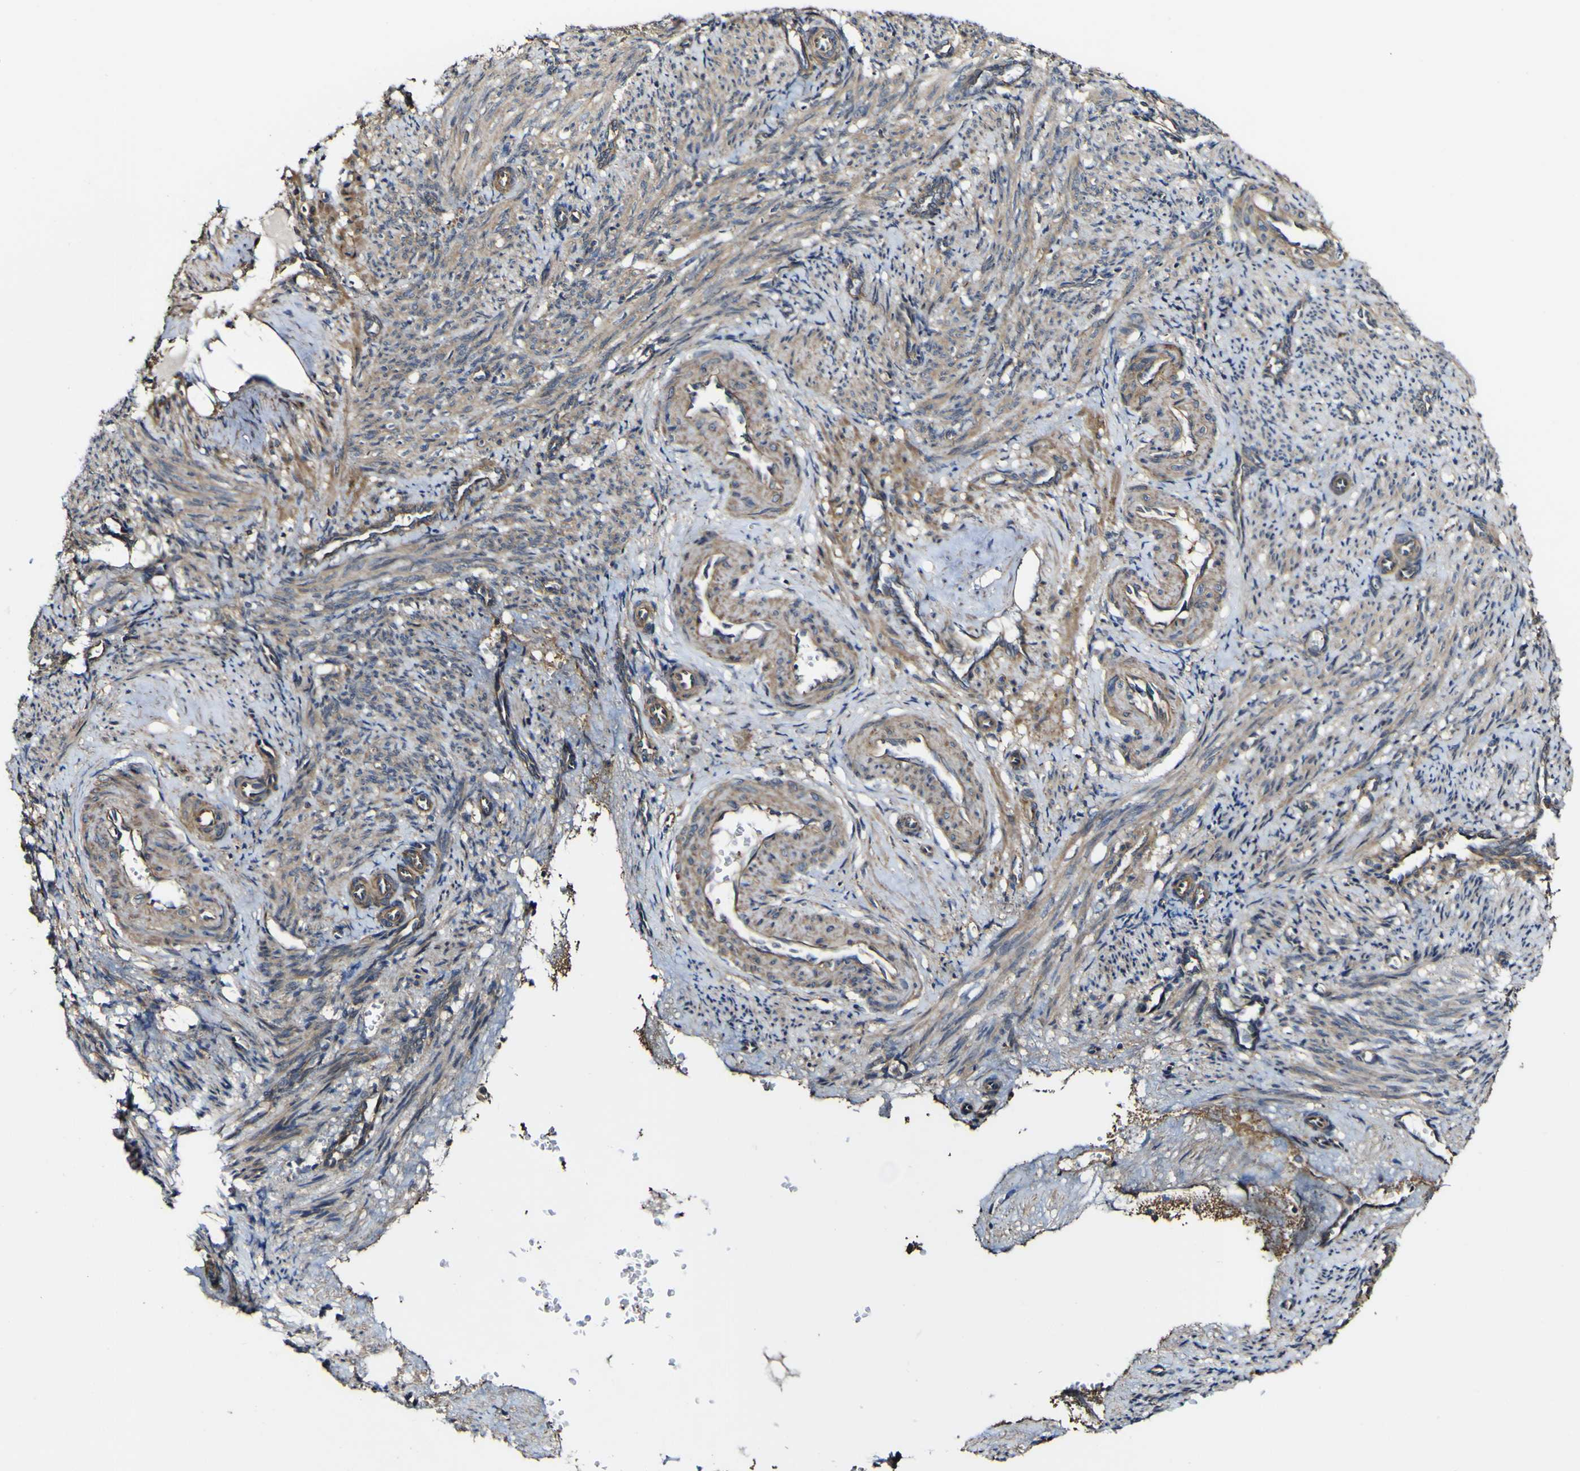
{"staining": {"intensity": "weak", "quantity": ">75%", "location": "cytoplasmic/membranous"}, "tissue": "smooth muscle", "cell_type": "Smooth muscle cells", "image_type": "normal", "snomed": [{"axis": "morphology", "description": "Normal tissue, NOS"}, {"axis": "topography", "description": "Endometrium"}], "caption": "Smooth muscle cells reveal low levels of weak cytoplasmic/membranous positivity in approximately >75% of cells in unremarkable human smooth muscle. Using DAB (brown) and hematoxylin (blue) stains, captured at high magnification using brightfield microscopy.", "gene": "NAALADL2", "patient": {"sex": "female", "age": 33}}